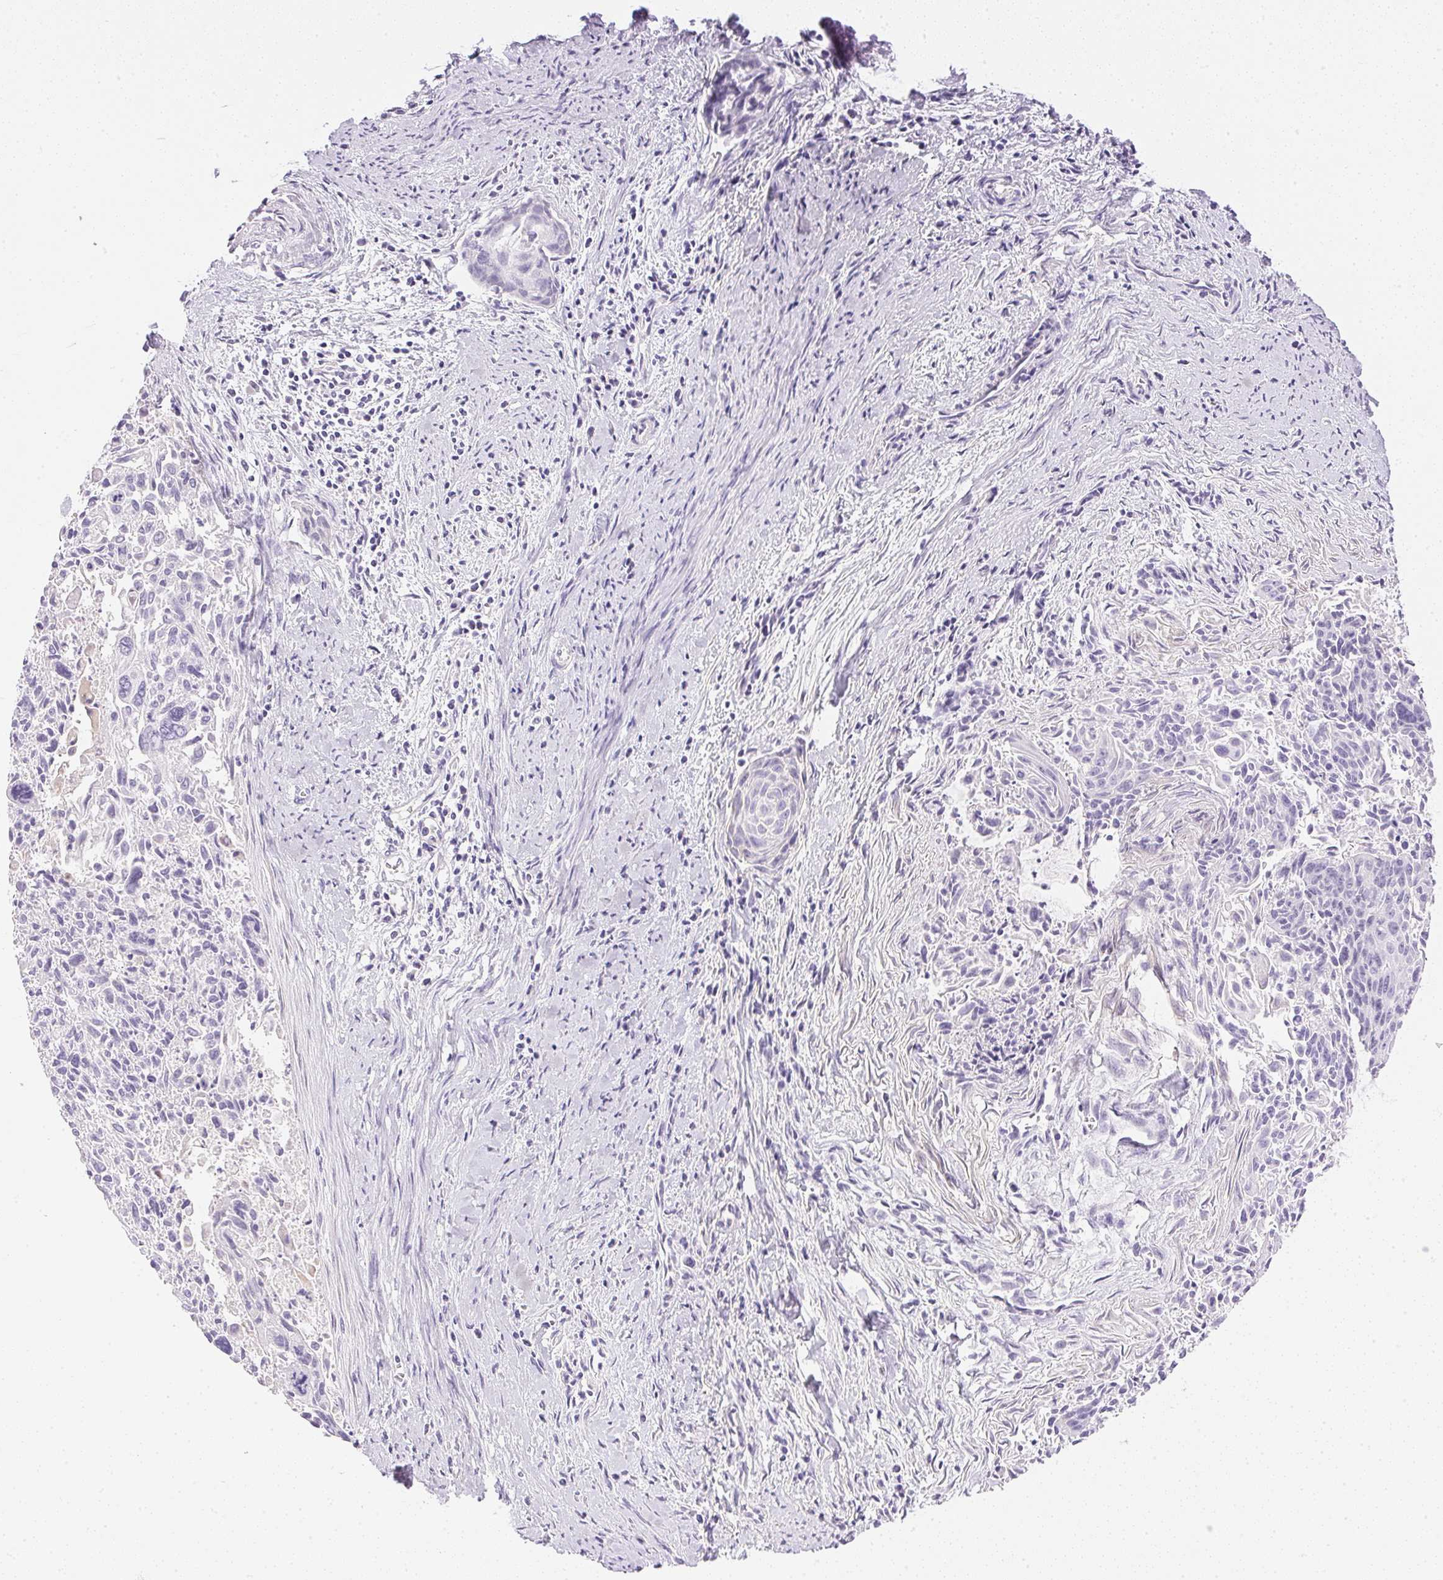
{"staining": {"intensity": "negative", "quantity": "none", "location": "none"}, "tissue": "cervical cancer", "cell_type": "Tumor cells", "image_type": "cancer", "snomed": [{"axis": "morphology", "description": "Squamous cell carcinoma, NOS"}, {"axis": "topography", "description": "Cervix"}], "caption": "Tumor cells show no significant protein expression in cervical cancer (squamous cell carcinoma). (Stains: DAB (3,3'-diaminobenzidine) immunohistochemistry with hematoxylin counter stain, Microscopy: brightfield microscopy at high magnification).", "gene": "CTRL", "patient": {"sex": "female", "age": 55}}